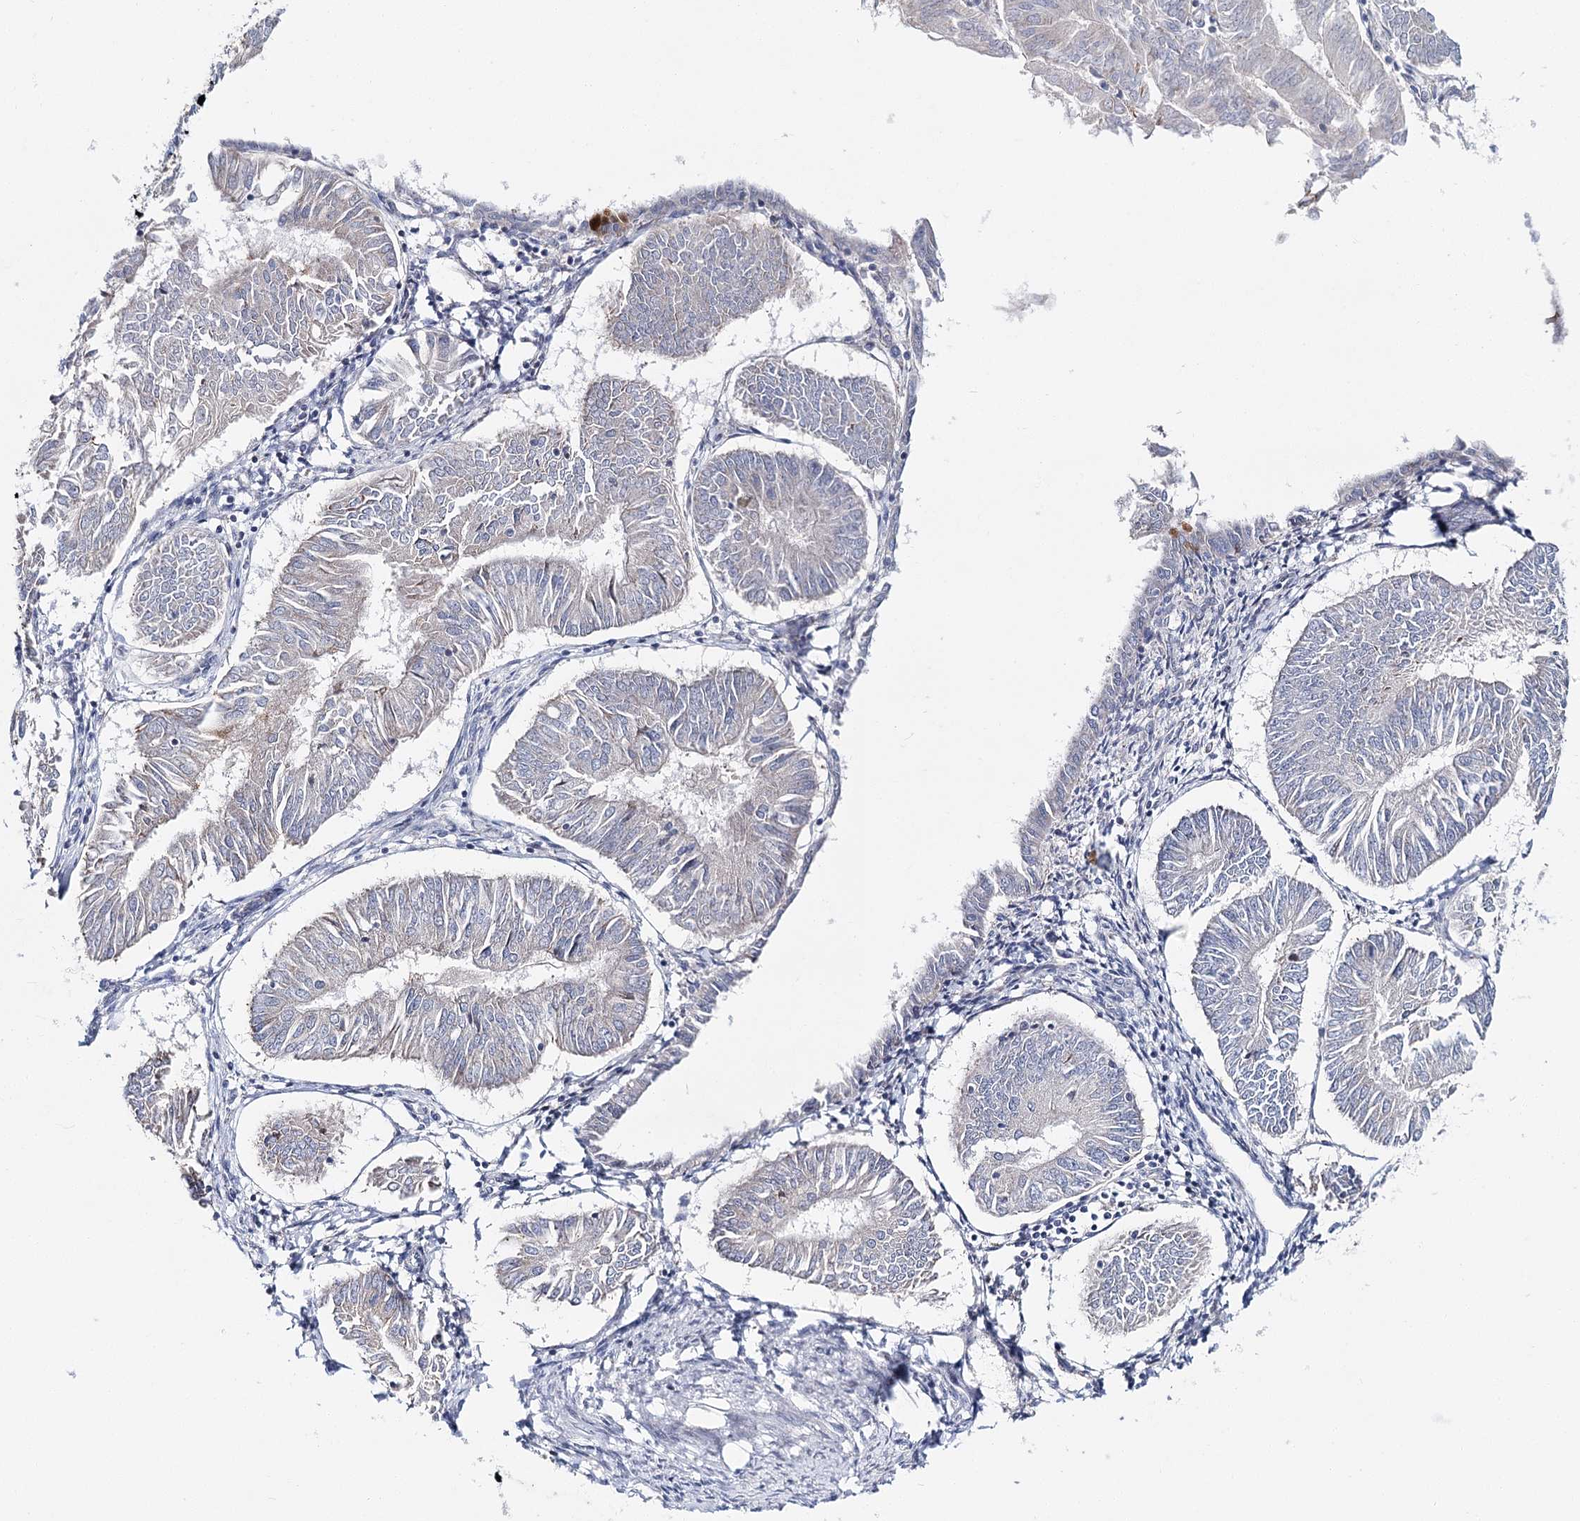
{"staining": {"intensity": "negative", "quantity": "none", "location": "none"}, "tissue": "endometrial cancer", "cell_type": "Tumor cells", "image_type": "cancer", "snomed": [{"axis": "morphology", "description": "Adenocarcinoma, NOS"}, {"axis": "topography", "description": "Endometrium"}], "caption": "Immunohistochemistry histopathology image of human endometrial cancer (adenocarcinoma) stained for a protein (brown), which reveals no expression in tumor cells. (DAB IHC visualized using brightfield microscopy, high magnification).", "gene": "CPLANE1", "patient": {"sex": "female", "age": 58}}